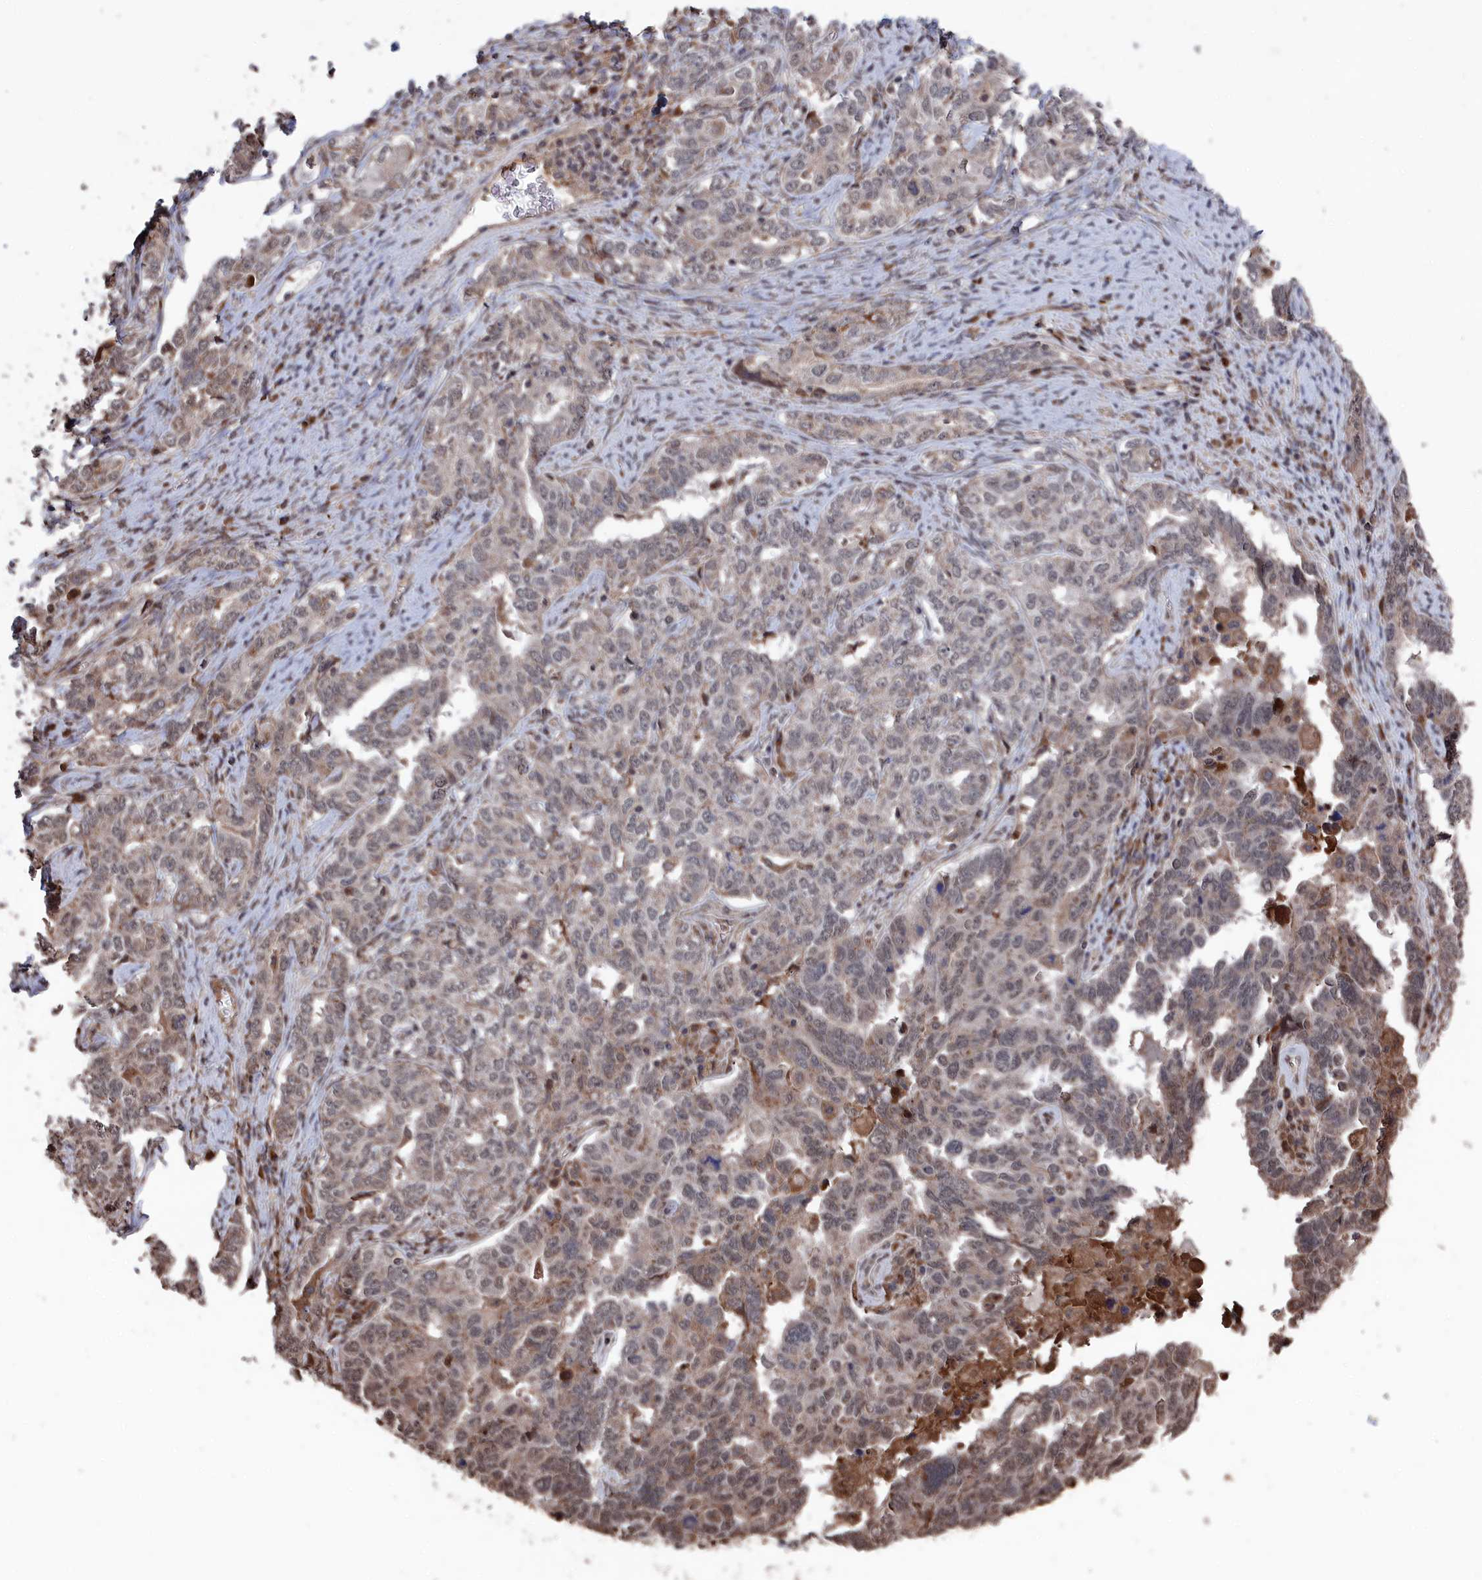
{"staining": {"intensity": "weak", "quantity": "25%-75%", "location": "nuclear"}, "tissue": "ovarian cancer", "cell_type": "Tumor cells", "image_type": "cancer", "snomed": [{"axis": "morphology", "description": "Carcinoma, endometroid"}, {"axis": "topography", "description": "Ovary"}], "caption": "High-power microscopy captured an IHC histopathology image of ovarian cancer, revealing weak nuclear positivity in approximately 25%-75% of tumor cells.", "gene": "CEACAM21", "patient": {"sex": "female", "age": 62}}